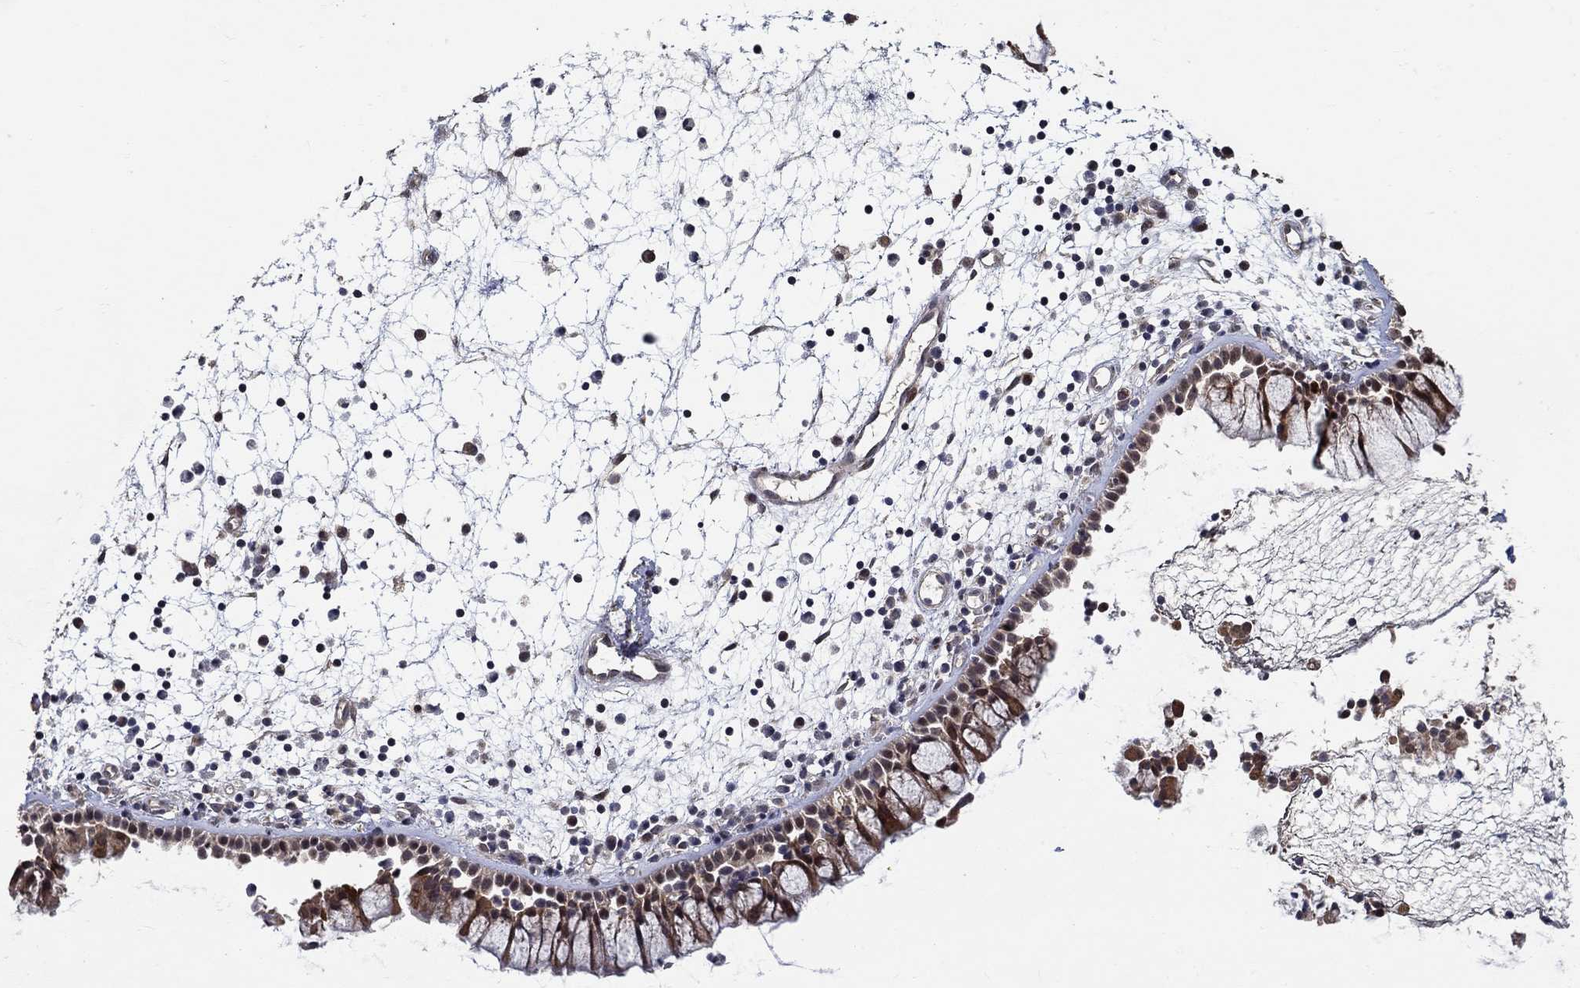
{"staining": {"intensity": "strong", "quantity": ">75%", "location": "cytoplasmic/membranous"}, "tissue": "nasopharynx", "cell_type": "Respiratory epithelial cells", "image_type": "normal", "snomed": [{"axis": "morphology", "description": "Normal tissue, NOS"}, {"axis": "morphology", "description": "Polyp, NOS"}, {"axis": "topography", "description": "Nasopharynx"}], "caption": "The photomicrograph exhibits staining of unremarkable nasopharynx, revealing strong cytoplasmic/membranous protein expression (brown color) within respiratory epithelial cells.", "gene": "ZNF594", "patient": {"sex": "female", "age": 56}}